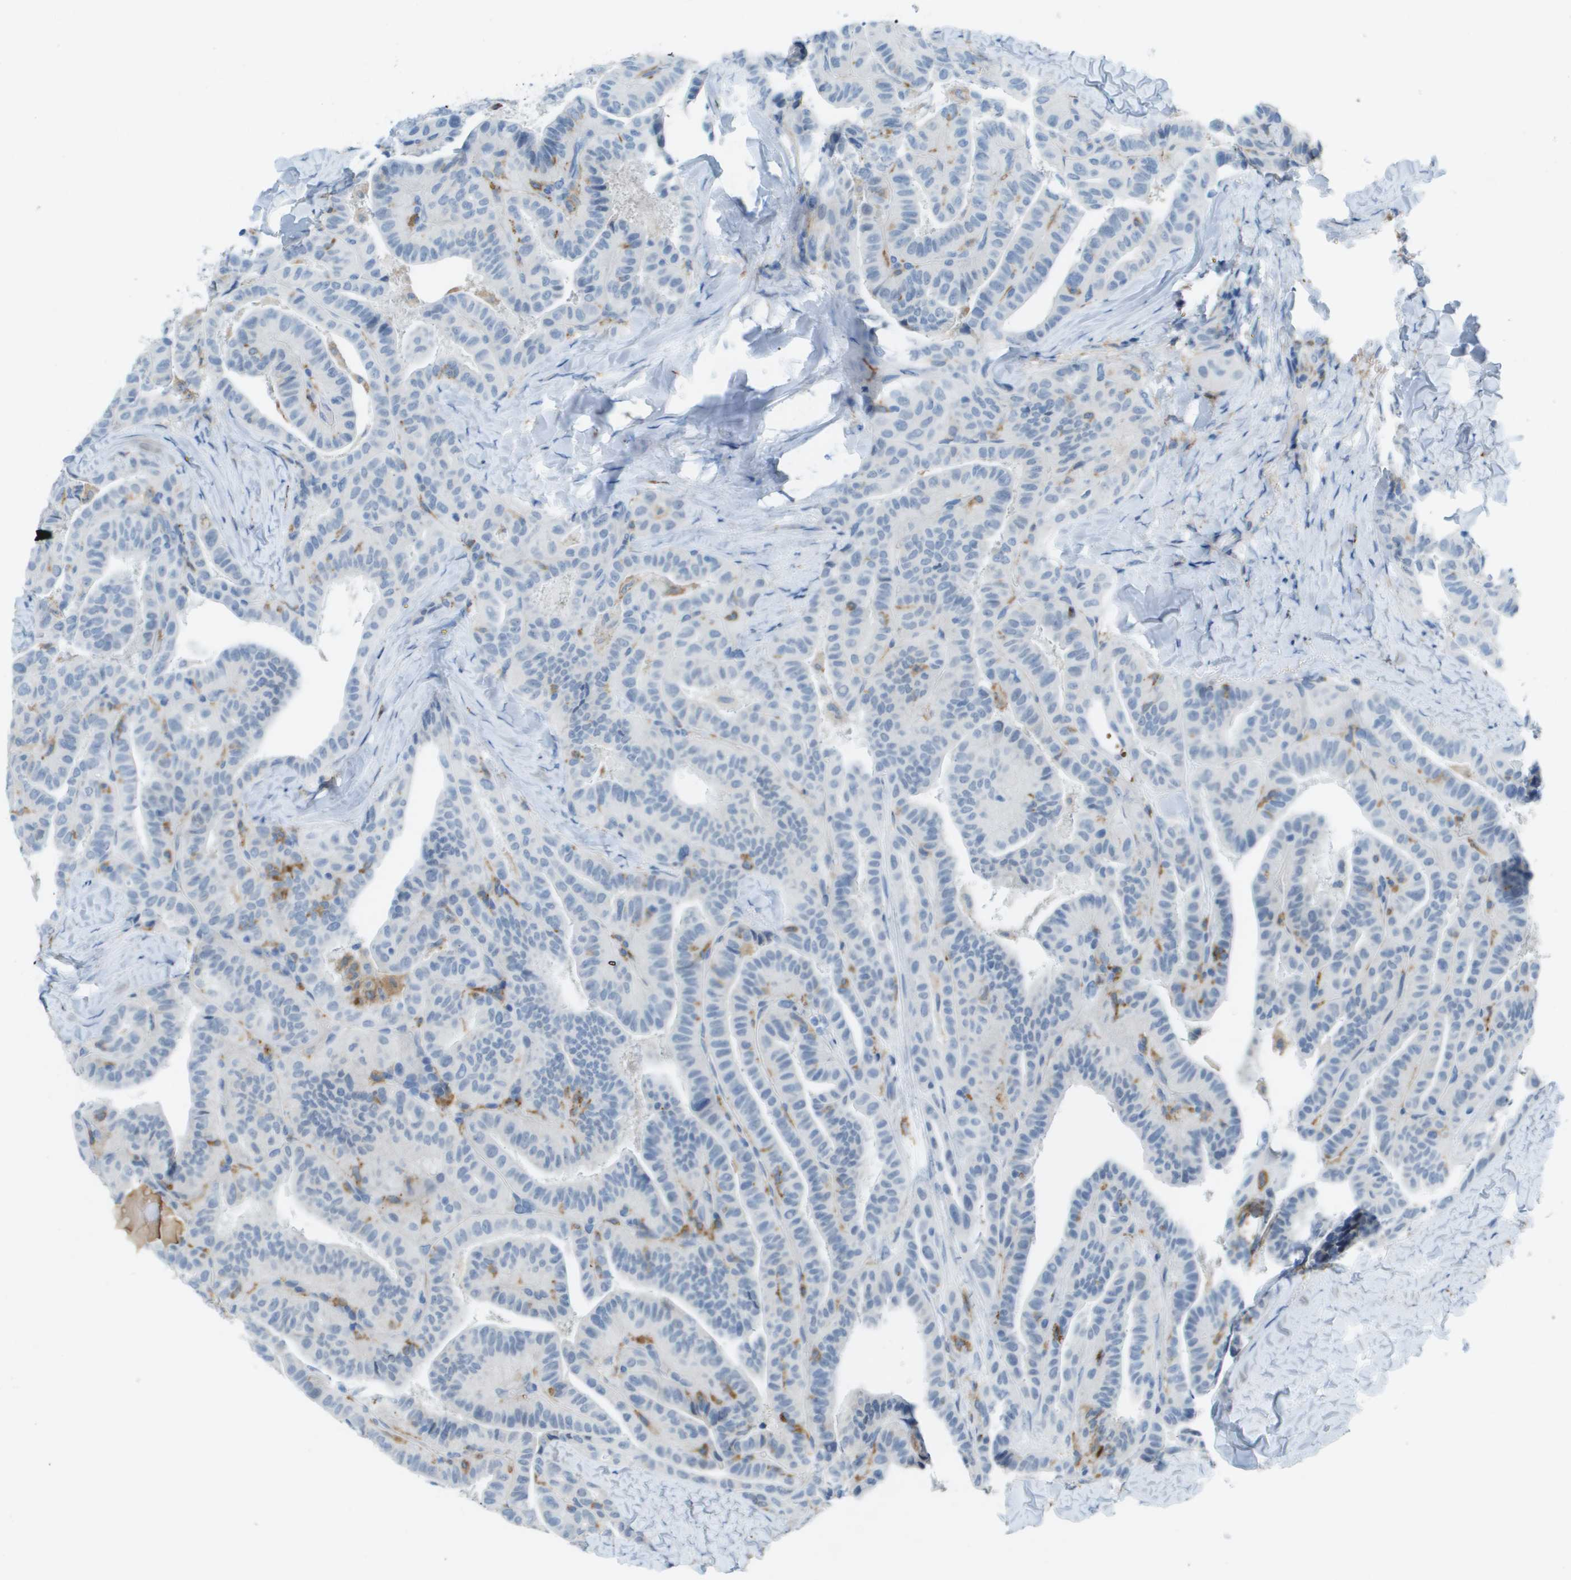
{"staining": {"intensity": "negative", "quantity": "none", "location": "none"}, "tissue": "thyroid cancer", "cell_type": "Tumor cells", "image_type": "cancer", "snomed": [{"axis": "morphology", "description": "Papillary adenocarcinoma, NOS"}, {"axis": "topography", "description": "Thyroid gland"}], "caption": "This is an immunohistochemistry micrograph of thyroid papillary adenocarcinoma. There is no staining in tumor cells.", "gene": "ZBTB43", "patient": {"sex": "male", "age": 77}}